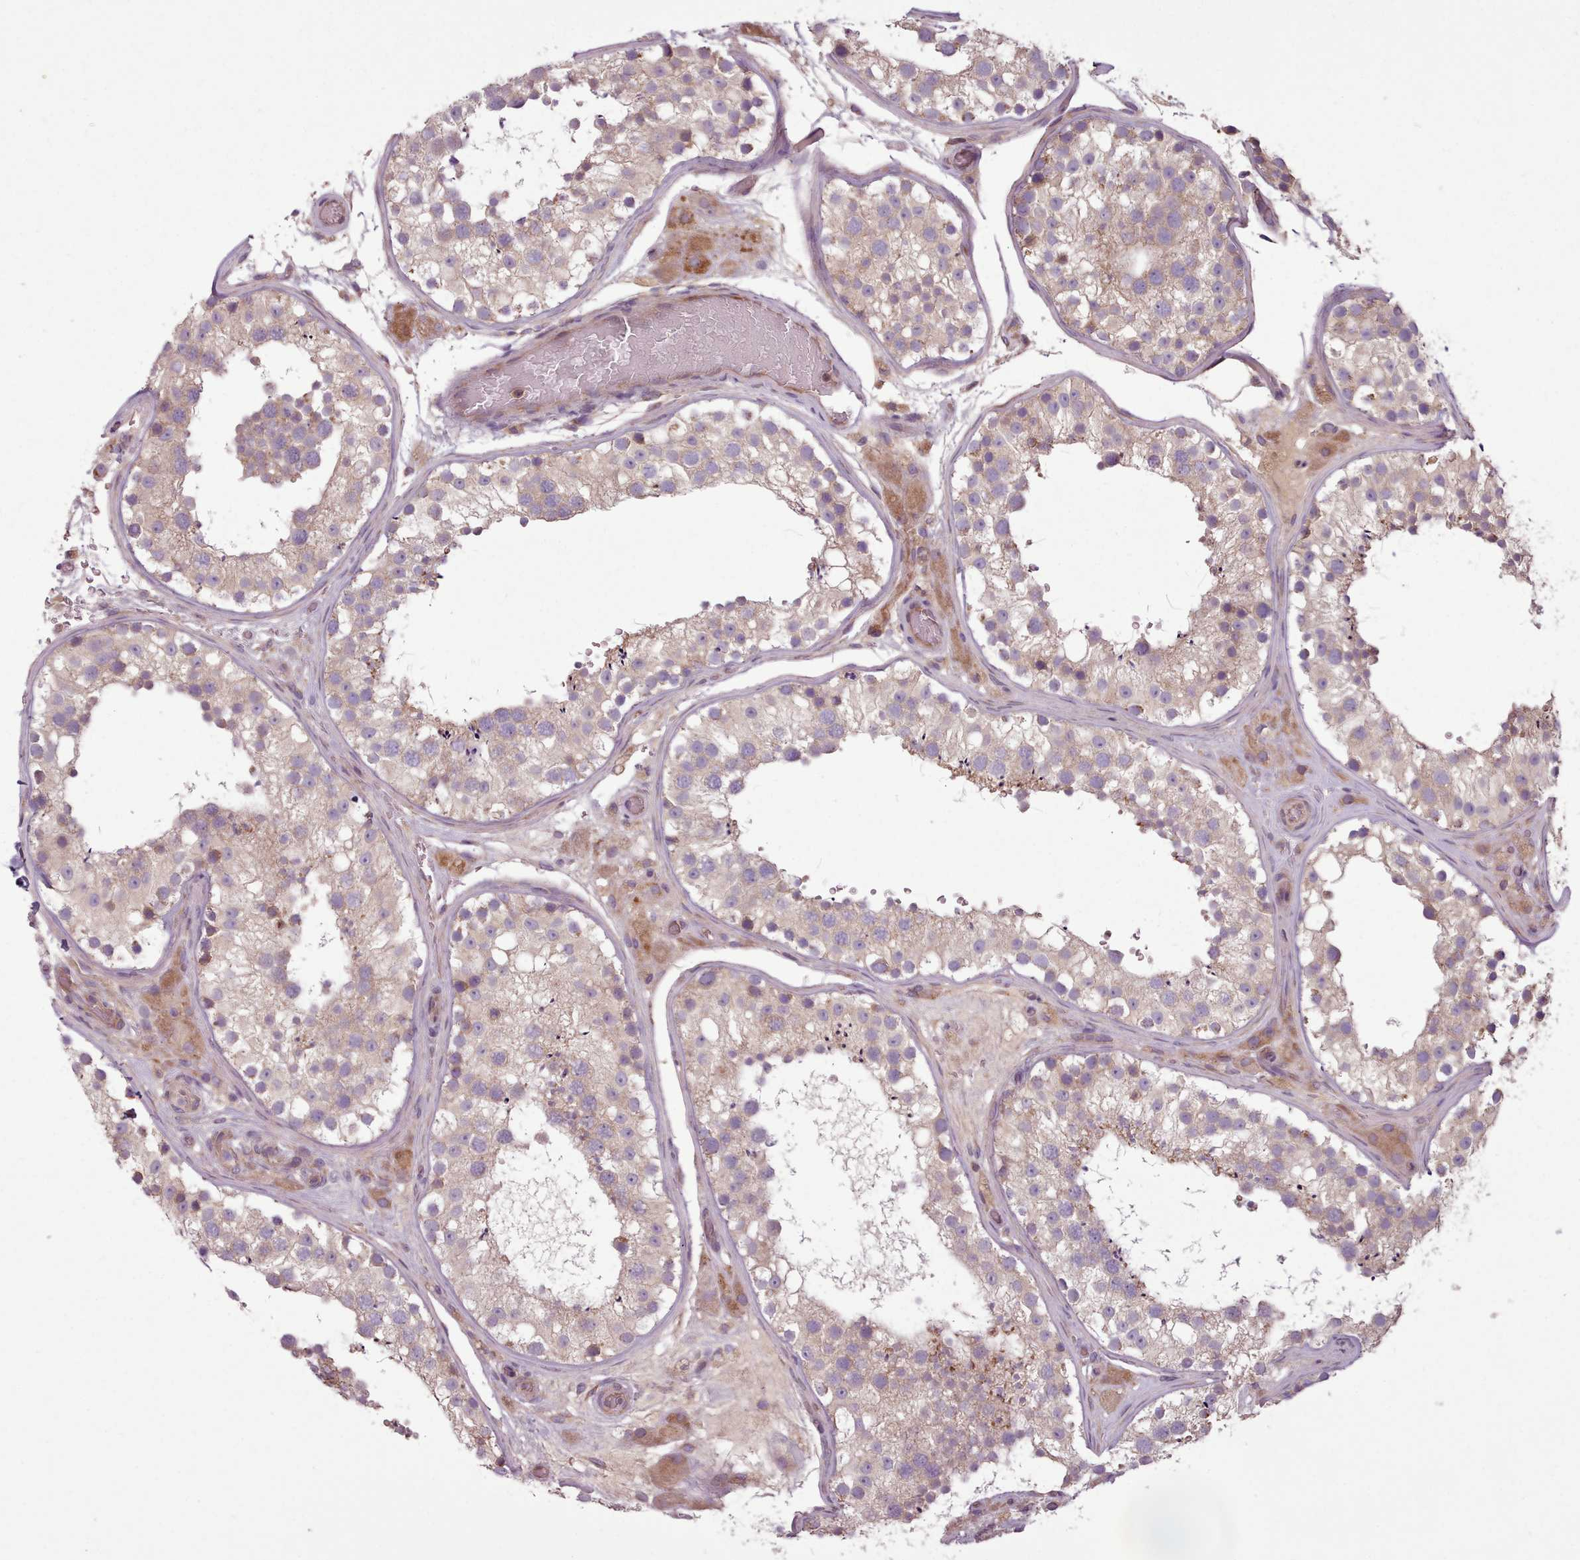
{"staining": {"intensity": "weak", "quantity": "25%-75%", "location": "cytoplasmic/membranous"}, "tissue": "testis", "cell_type": "Cells in seminiferous ducts", "image_type": "normal", "snomed": [{"axis": "morphology", "description": "Normal tissue, NOS"}, {"axis": "topography", "description": "Testis"}], "caption": "Protein staining of normal testis reveals weak cytoplasmic/membranous staining in approximately 25%-75% of cells in seminiferous ducts.", "gene": "NT5DC2", "patient": {"sex": "male", "age": 26}}